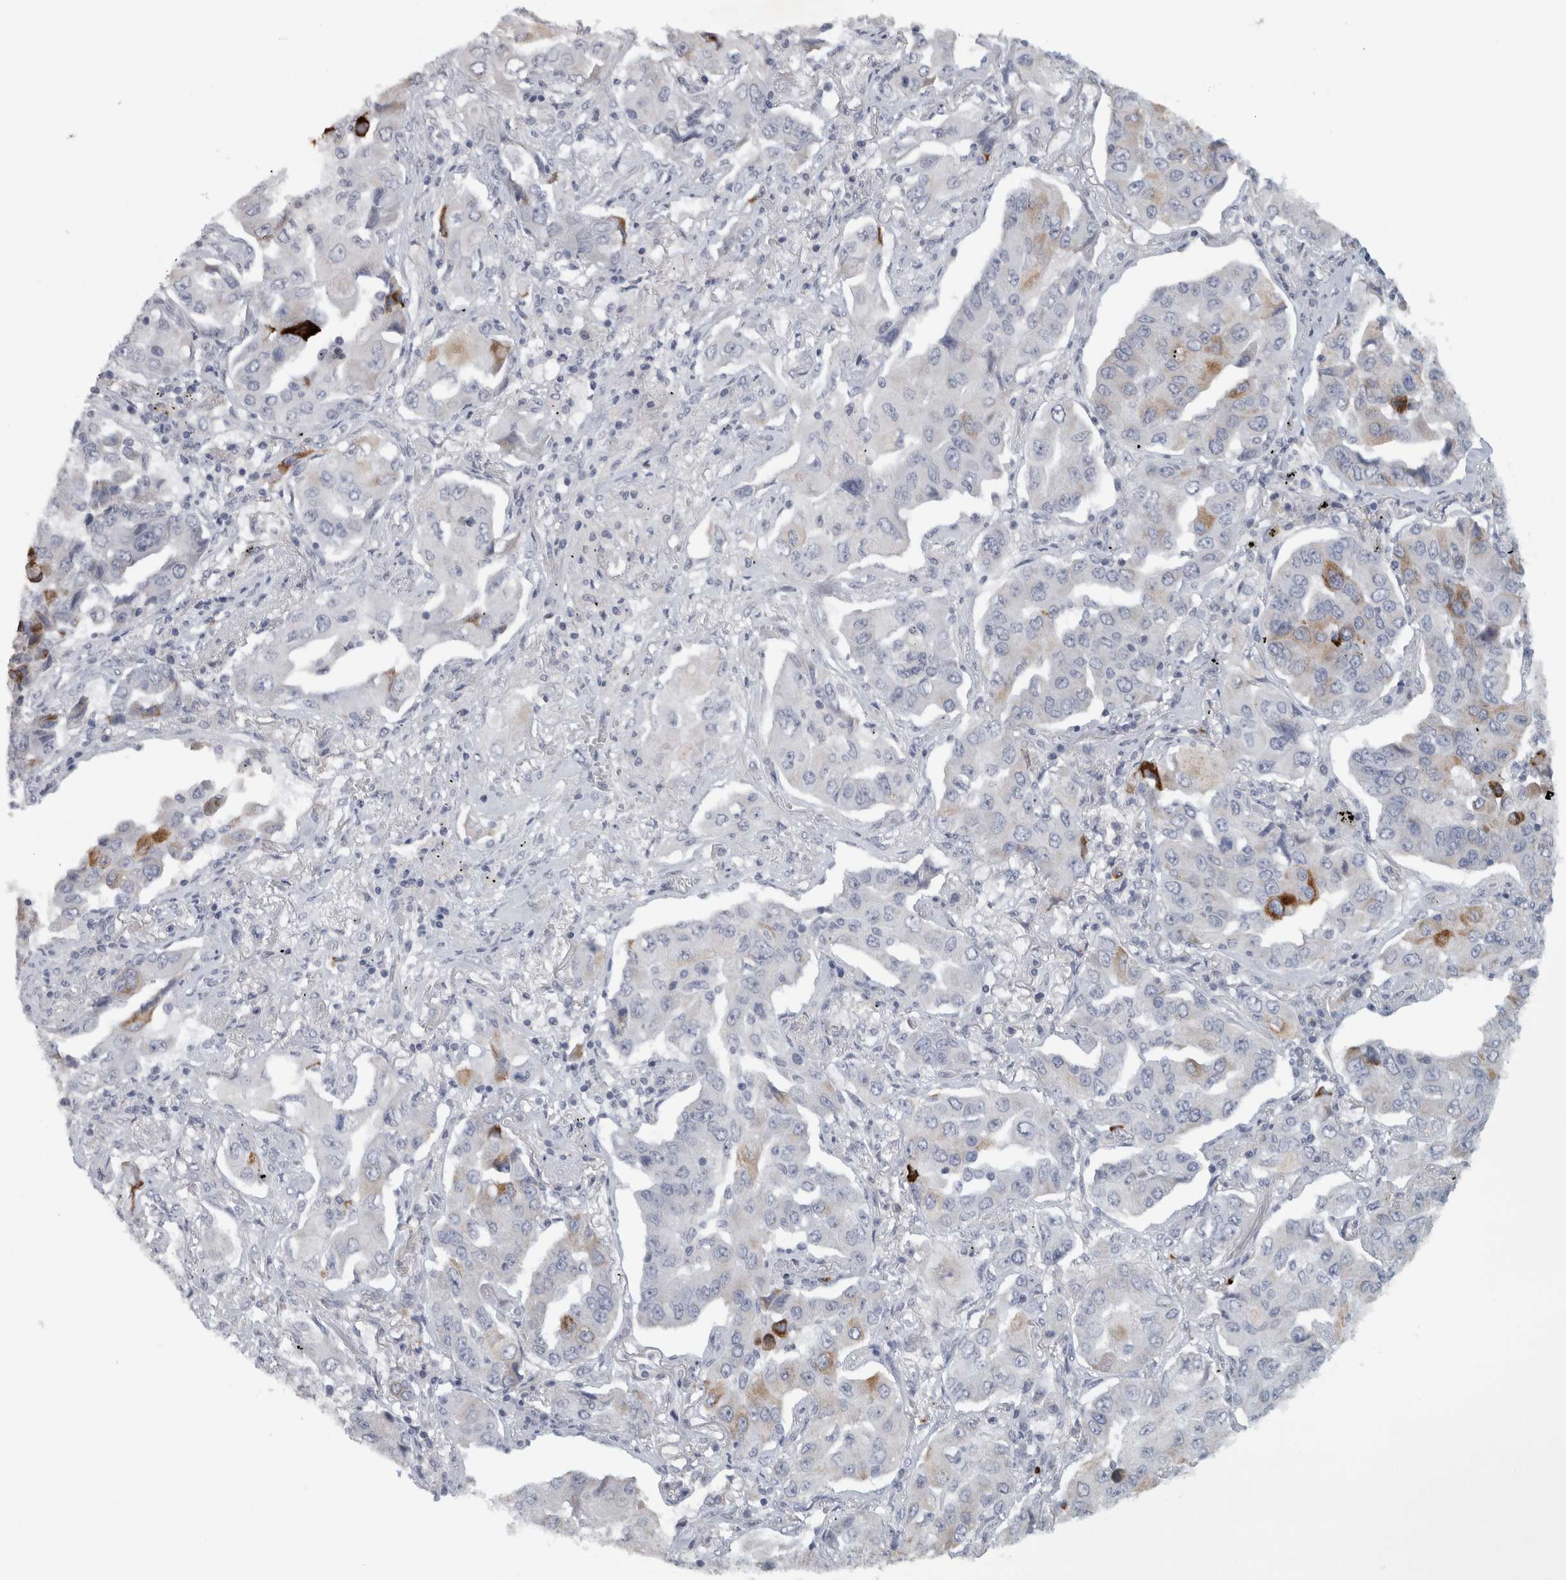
{"staining": {"intensity": "moderate", "quantity": "<25%", "location": "cytoplasmic/membranous"}, "tissue": "lung cancer", "cell_type": "Tumor cells", "image_type": "cancer", "snomed": [{"axis": "morphology", "description": "Adenocarcinoma, NOS"}, {"axis": "topography", "description": "Lung"}], "caption": "The histopathology image reveals immunohistochemical staining of lung cancer (adenocarcinoma). There is moderate cytoplasmic/membranous staining is seen in approximately <25% of tumor cells. The staining is performed using DAB (3,3'-diaminobenzidine) brown chromogen to label protein expression. The nuclei are counter-stained blue using hematoxylin.", "gene": "PTPRN2", "patient": {"sex": "female", "age": 65}}